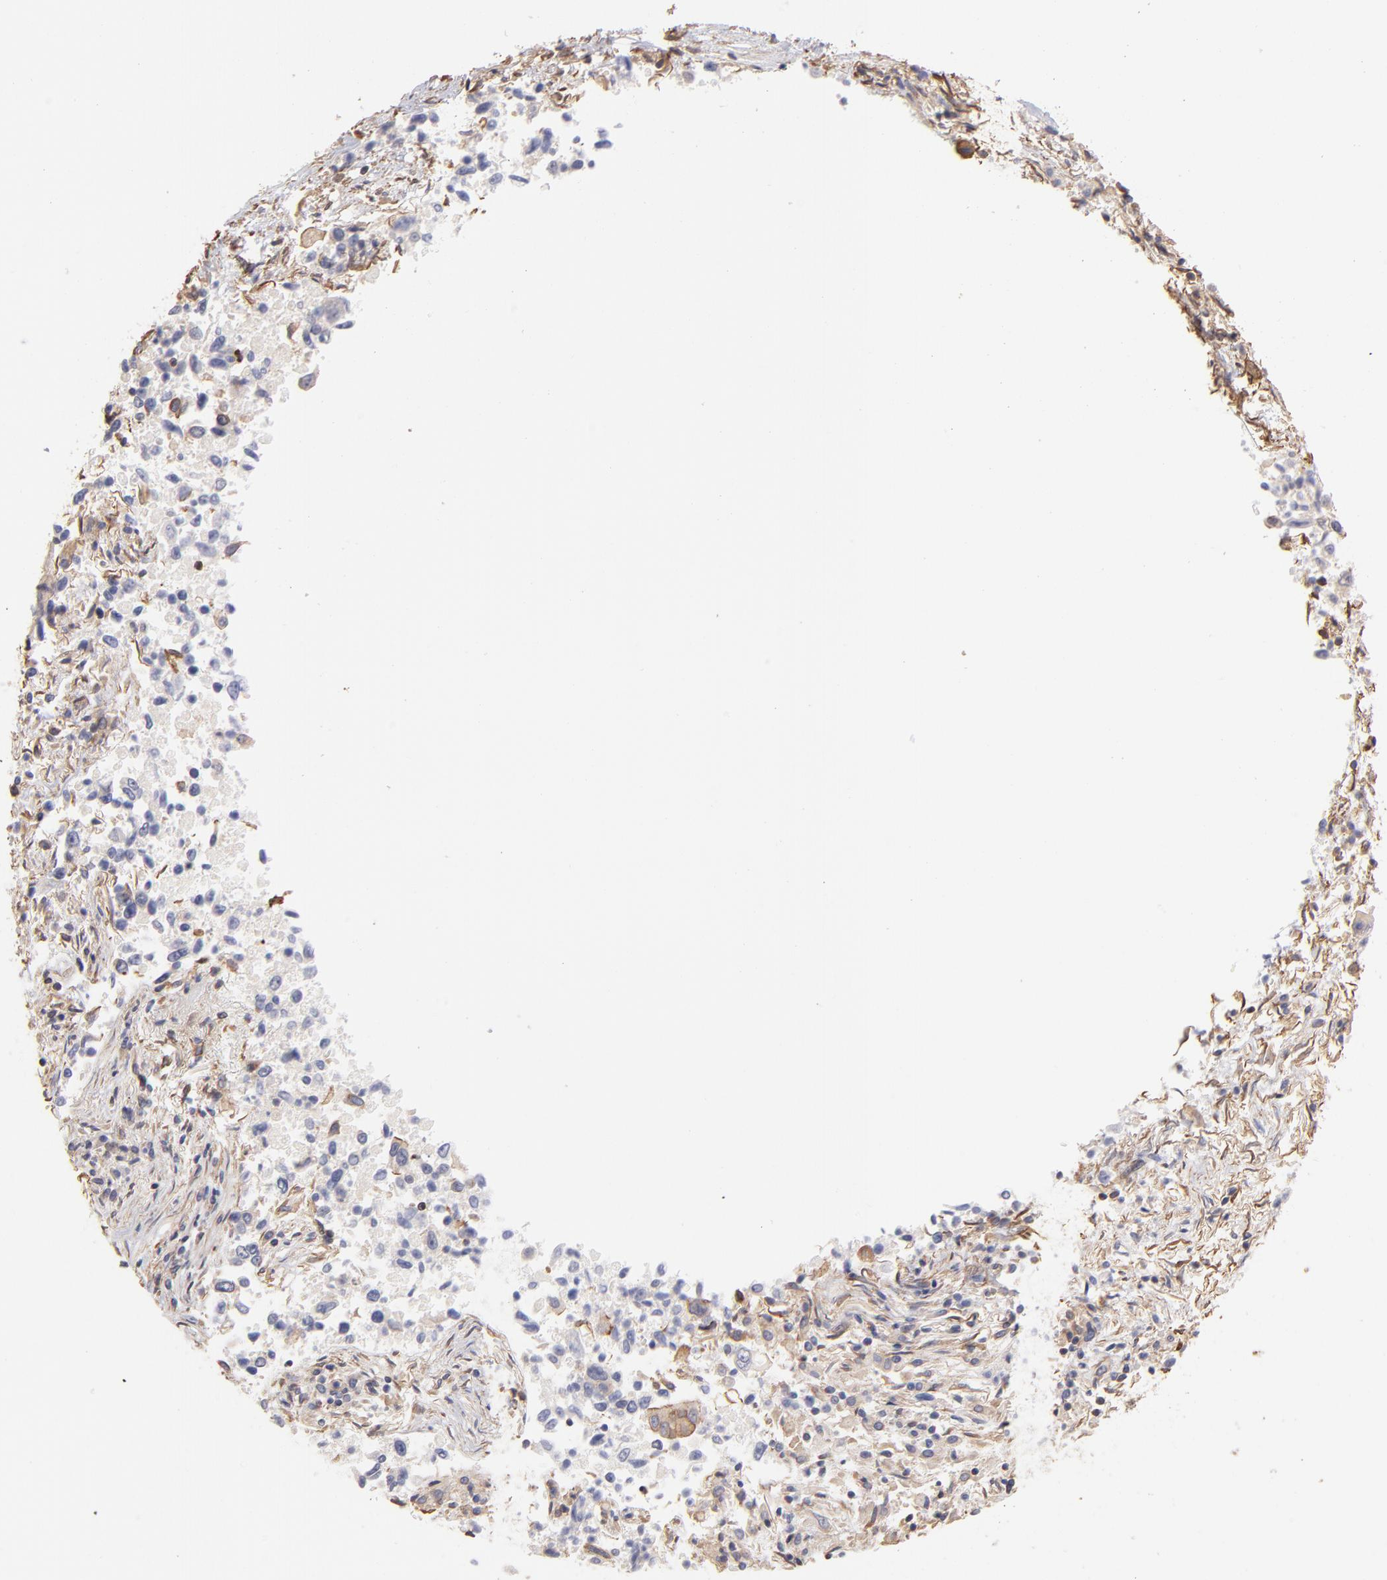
{"staining": {"intensity": "weak", "quantity": ">75%", "location": "cytoplasmic/membranous"}, "tissue": "lung cancer", "cell_type": "Tumor cells", "image_type": "cancer", "snomed": [{"axis": "morphology", "description": "Adenocarcinoma, NOS"}, {"axis": "topography", "description": "Lung"}], "caption": "Immunohistochemistry (IHC) photomicrograph of neoplastic tissue: lung cancer stained using immunohistochemistry shows low levels of weak protein expression localized specifically in the cytoplasmic/membranous of tumor cells, appearing as a cytoplasmic/membranous brown color.", "gene": "PLEC", "patient": {"sex": "male", "age": 84}}